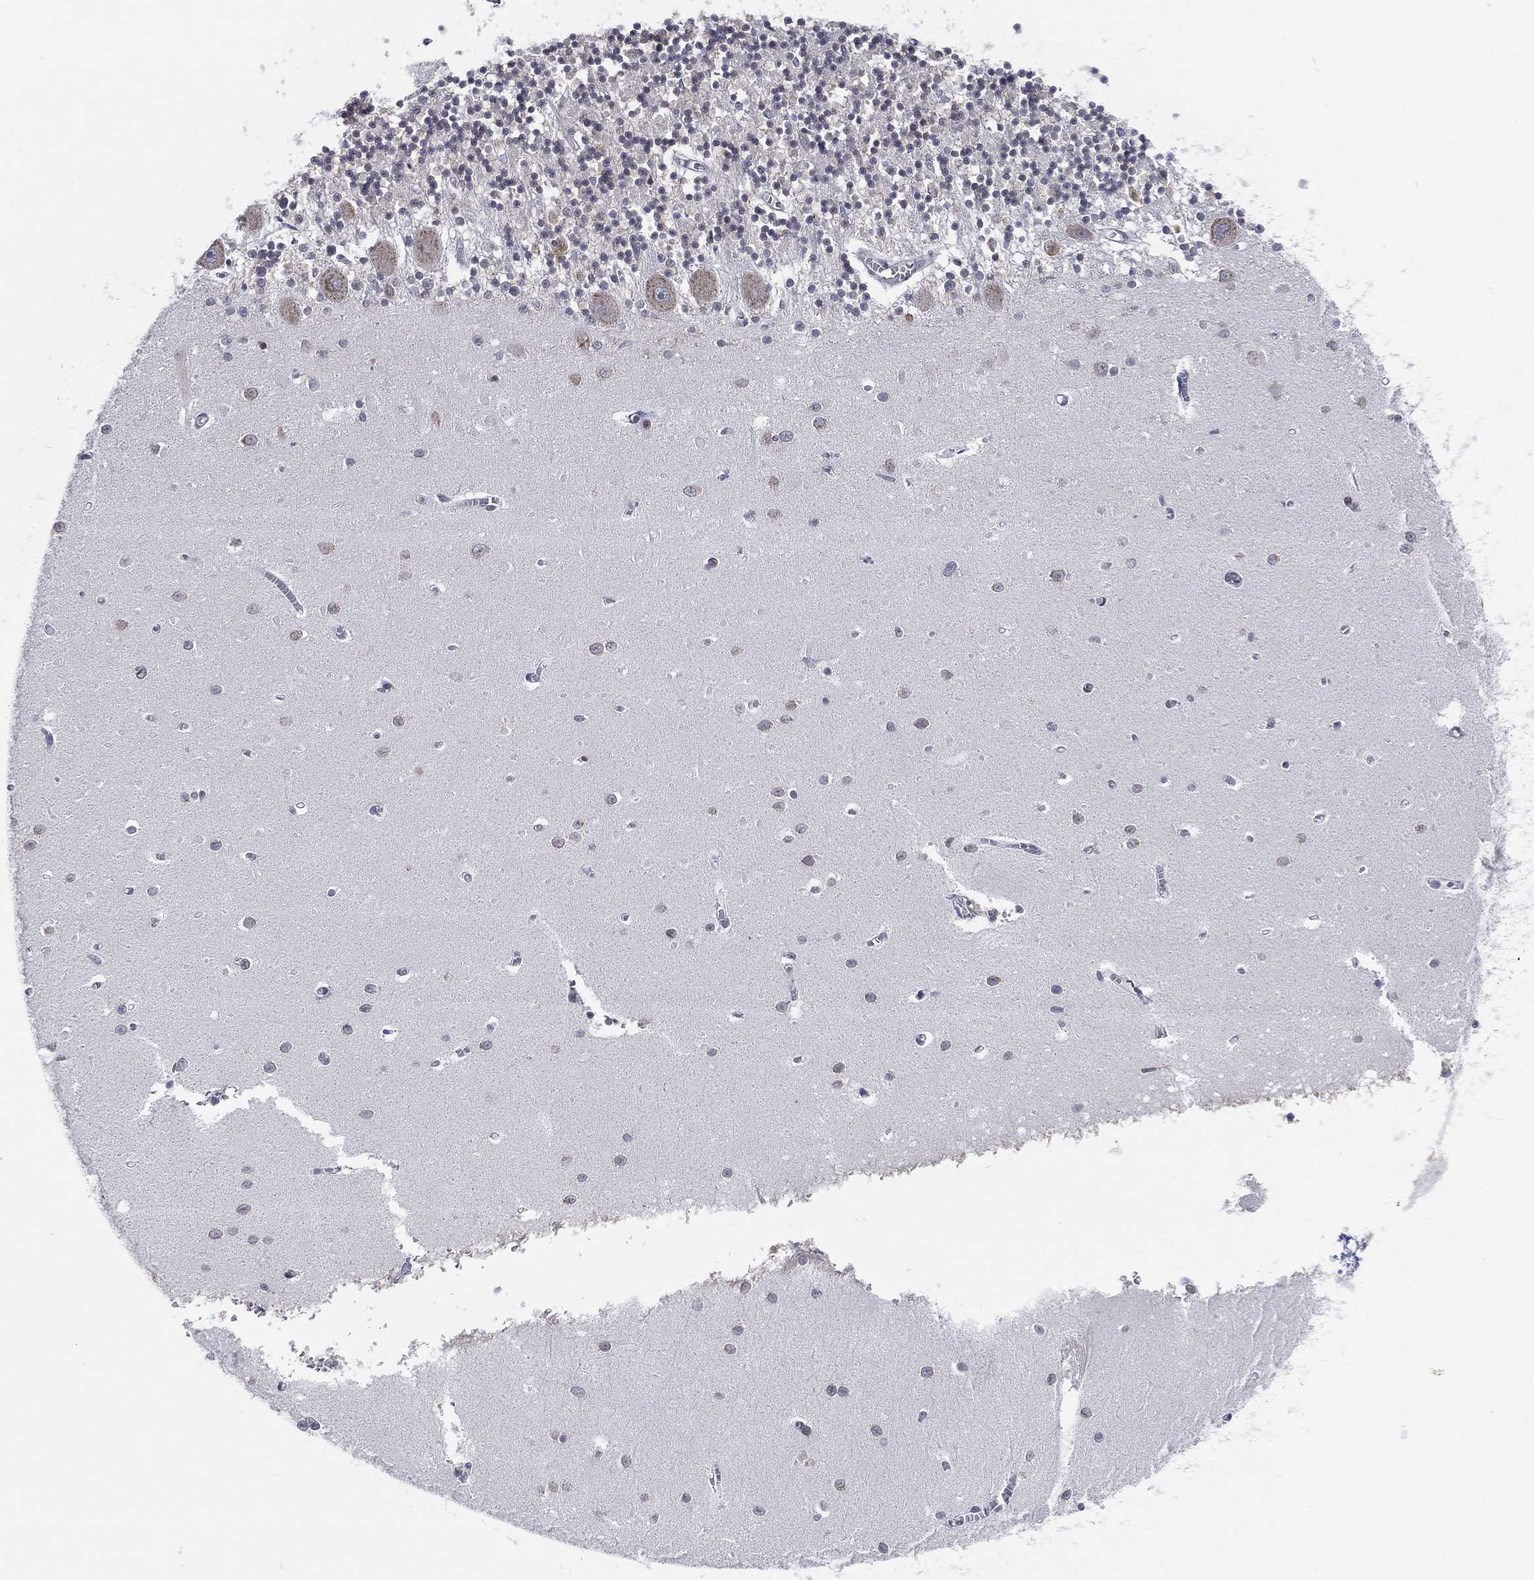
{"staining": {"intensity": "weak", "quantity": "<25%", "location": "nuclear"}, "tissue": "cerebellum", "cell_type": "Cells in granular layer", "image_type": "normal", "snomed": [{"axis": "morphology", "description": "Normal tissue, NOS"}, {"axis": "topography", "description": "Cerebellum"}], "caption": "This image is of normal cerebellum stained with IHC to label a protein in brown with the nuclei are counter-stained blue. There is no expression in cells in granular layer. Nuclei are stained in blue.", "gene": "TMTC4", "patient": {"sex": "female", "age": 64}}